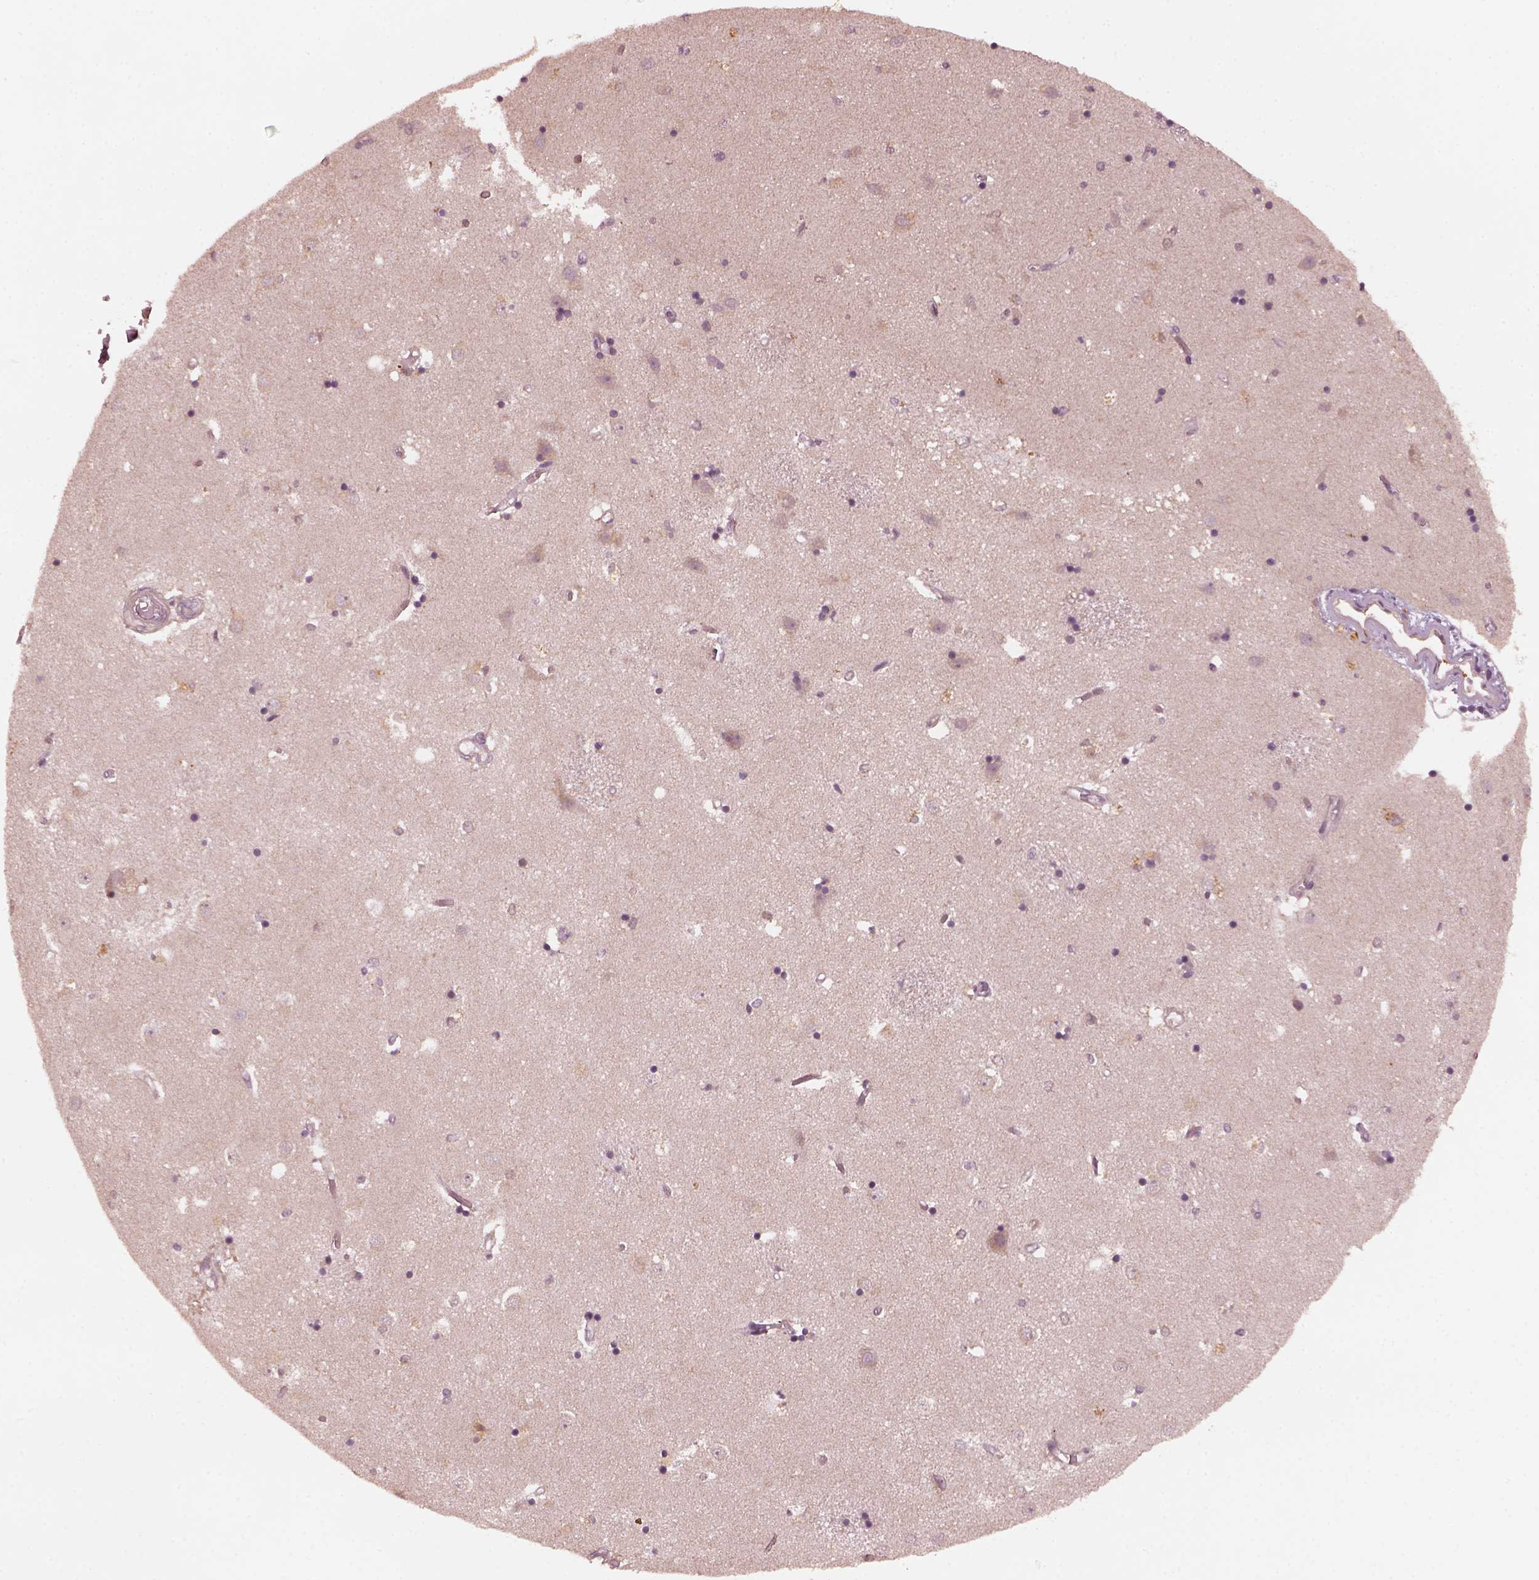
{"staining": {"intensity": "weak", "quantity": "<25%", "location": "cytoplasmic/membranous"}, "tissue": "caudate", "cell_type": "Glial cells", "image_type": "normal", "snomed": [{"axis": "morphology", "description": "Normal tissue, NOS"}, {"axis": "topography", "description": "Lateral ventricle wall"}], "caption": "Immunohistochemistry histopathology image of benign caudate: human caudate stained with DAB reveals no significant protein positivity in glial cells. (Brightfield microscopy of DAB (3,3'-diaminobenzidine) IHC at high magnification).", "gene": "FAF2", "patient": {"sex": "male", "age": 54}}